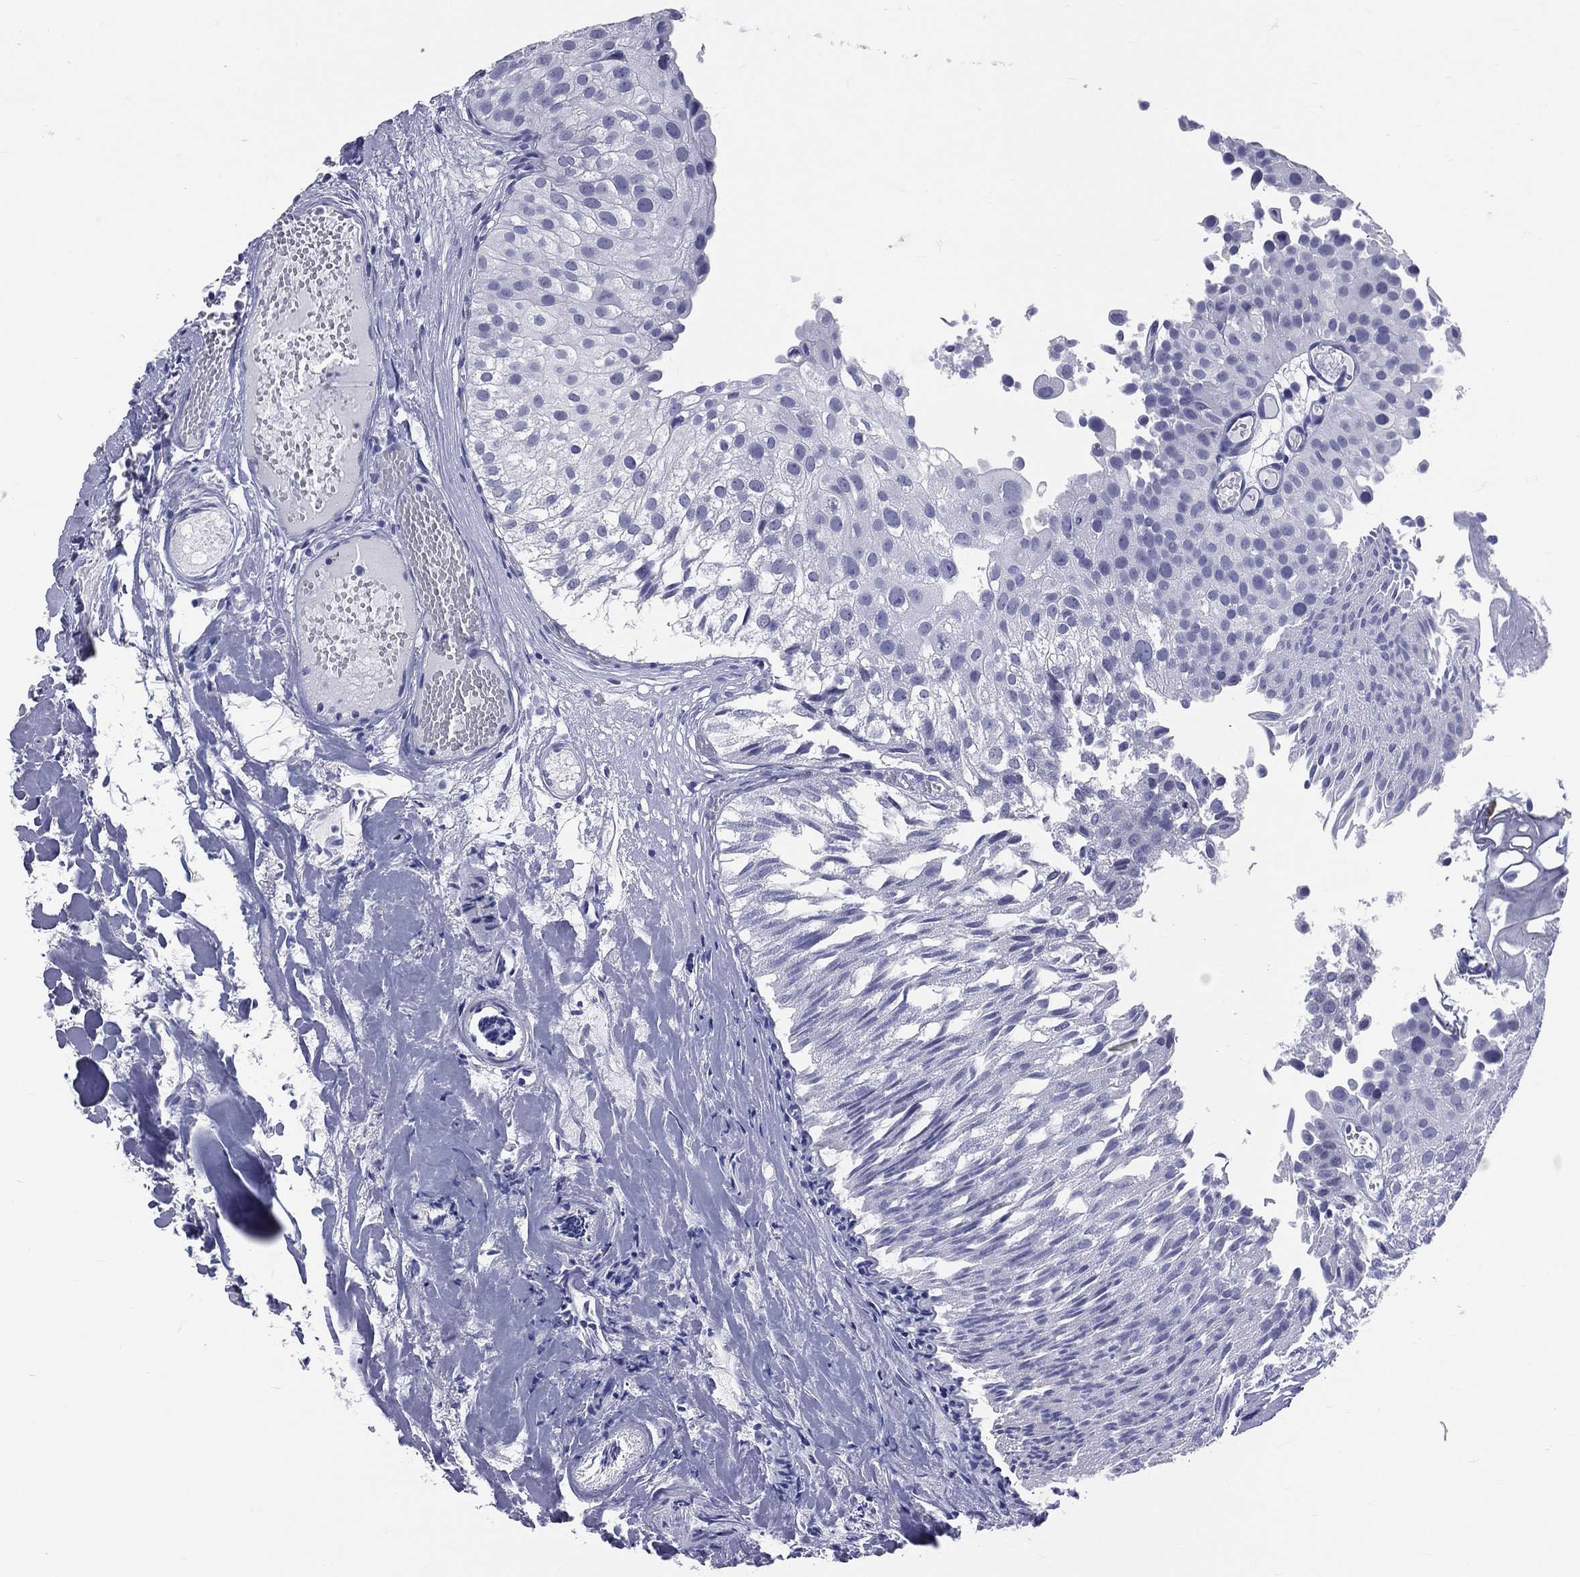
{"staining": {"intensity": "negative", "quantity": "none", "location": "none"}, "tissue": "urothelial cancer", "cell_type": "Tumor cells", "image_type": "cancer", "snomed": [{"axis": "morphology", "description": "Urothelial carcinoma, Low grade"}, {"axis": "topography", "description": "Urinary bladder"}], "caption": "DAB immunohistochemical staining of human urothelial cancer demonstrates no significant positivity in tumor cells.", "gene": "MLLT10", "patient": {"sex": "female", "age": 78}}